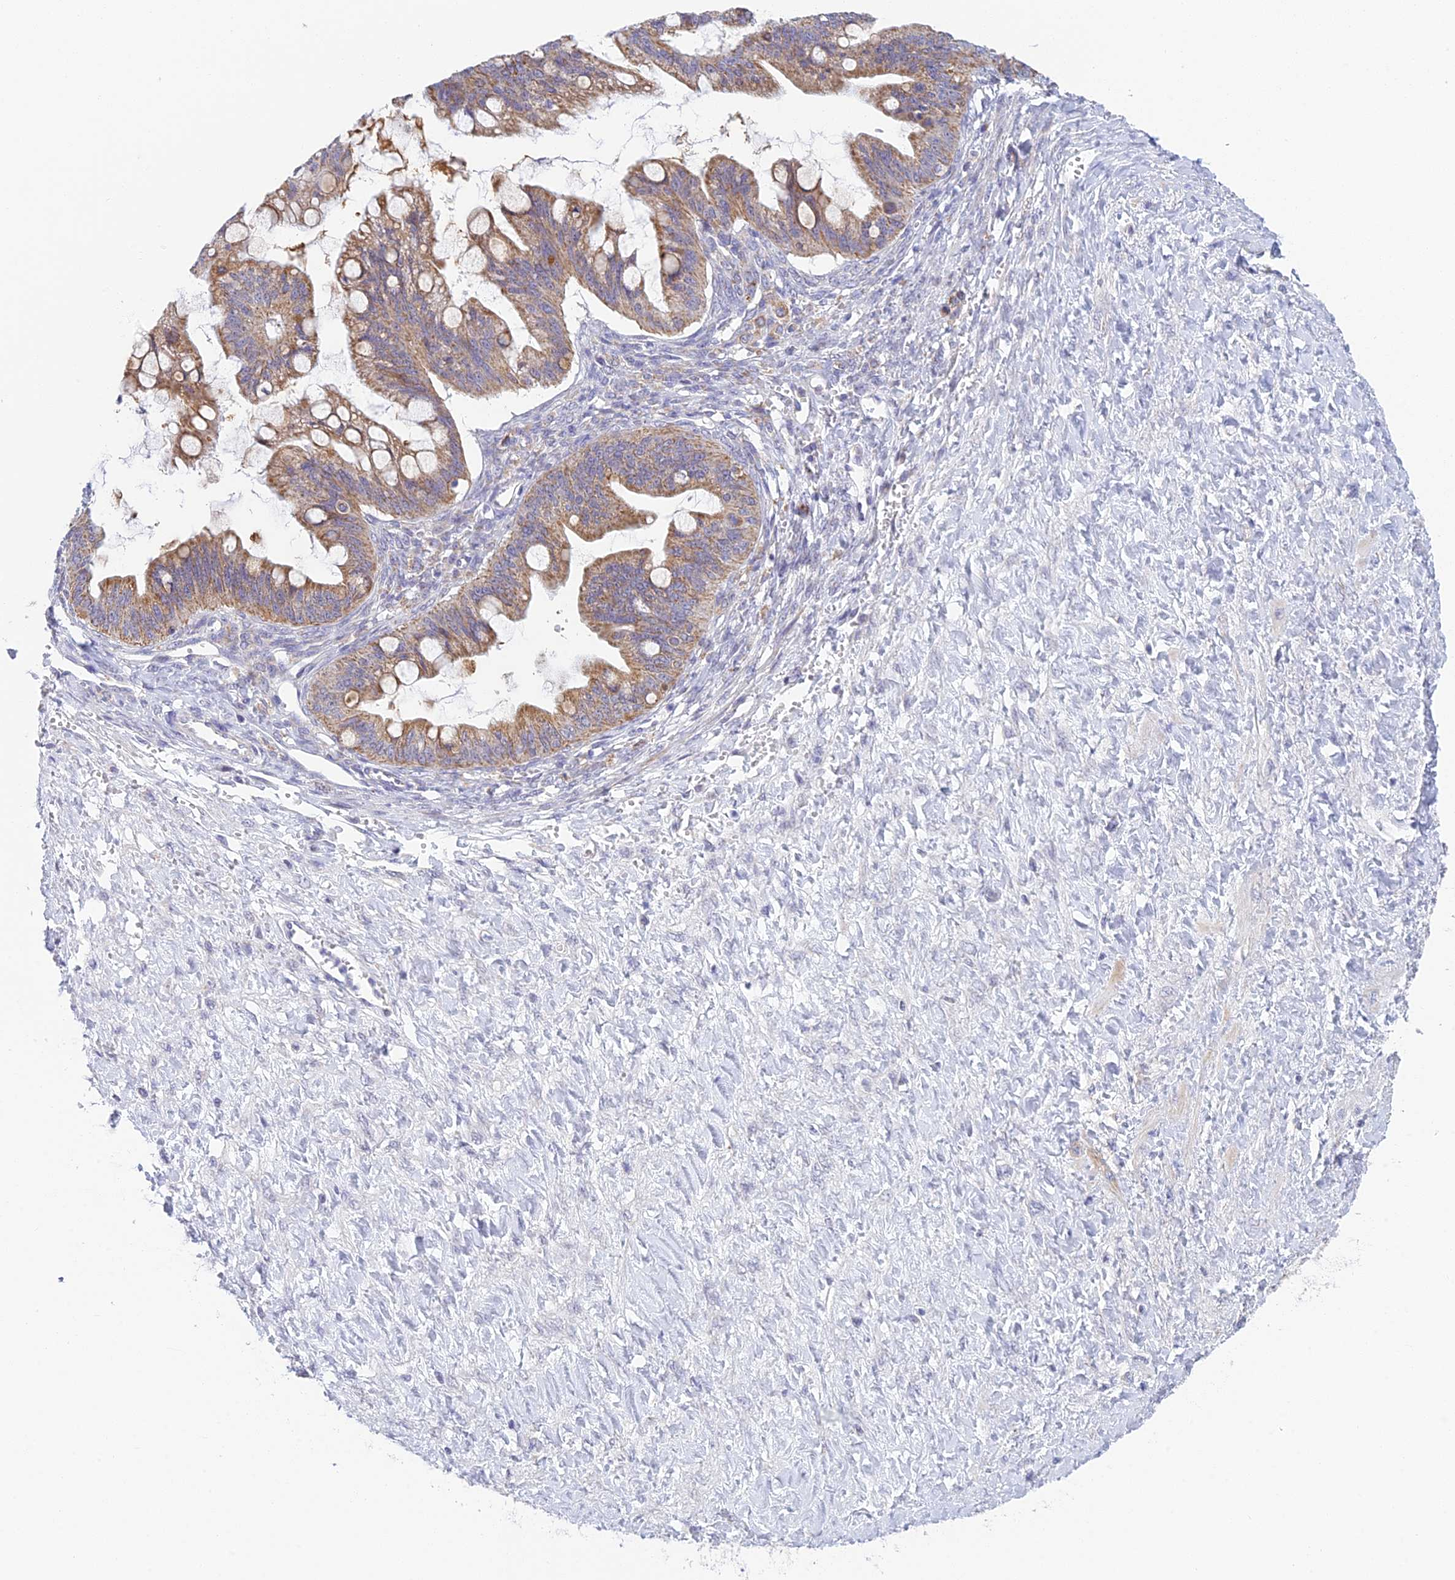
{"staining": {"intensity": "moderate", "quantity": ">75%", "location": "cytoplasmic/membranous"}, "tissue": "ovarian cancer", "cell_type": "Tumor cells", "image_type": "cancer", "snomed": [{"axis": "morphology", "description": "Cystadenocarcinoma, mucinous, NOS"}, {"axis": "topography", "description": "Ovary"}], "caption": "A medium amount of moderate cytoplasmic/membranous expression is seen in approximately >75% of tumor cells in ovarian mucinous cystadenocarcinoma tissue. (IHC, brightfield microscopy, high magnification).", "gene": "REXO5", "patient": {"sex": "female", "age": 73}}